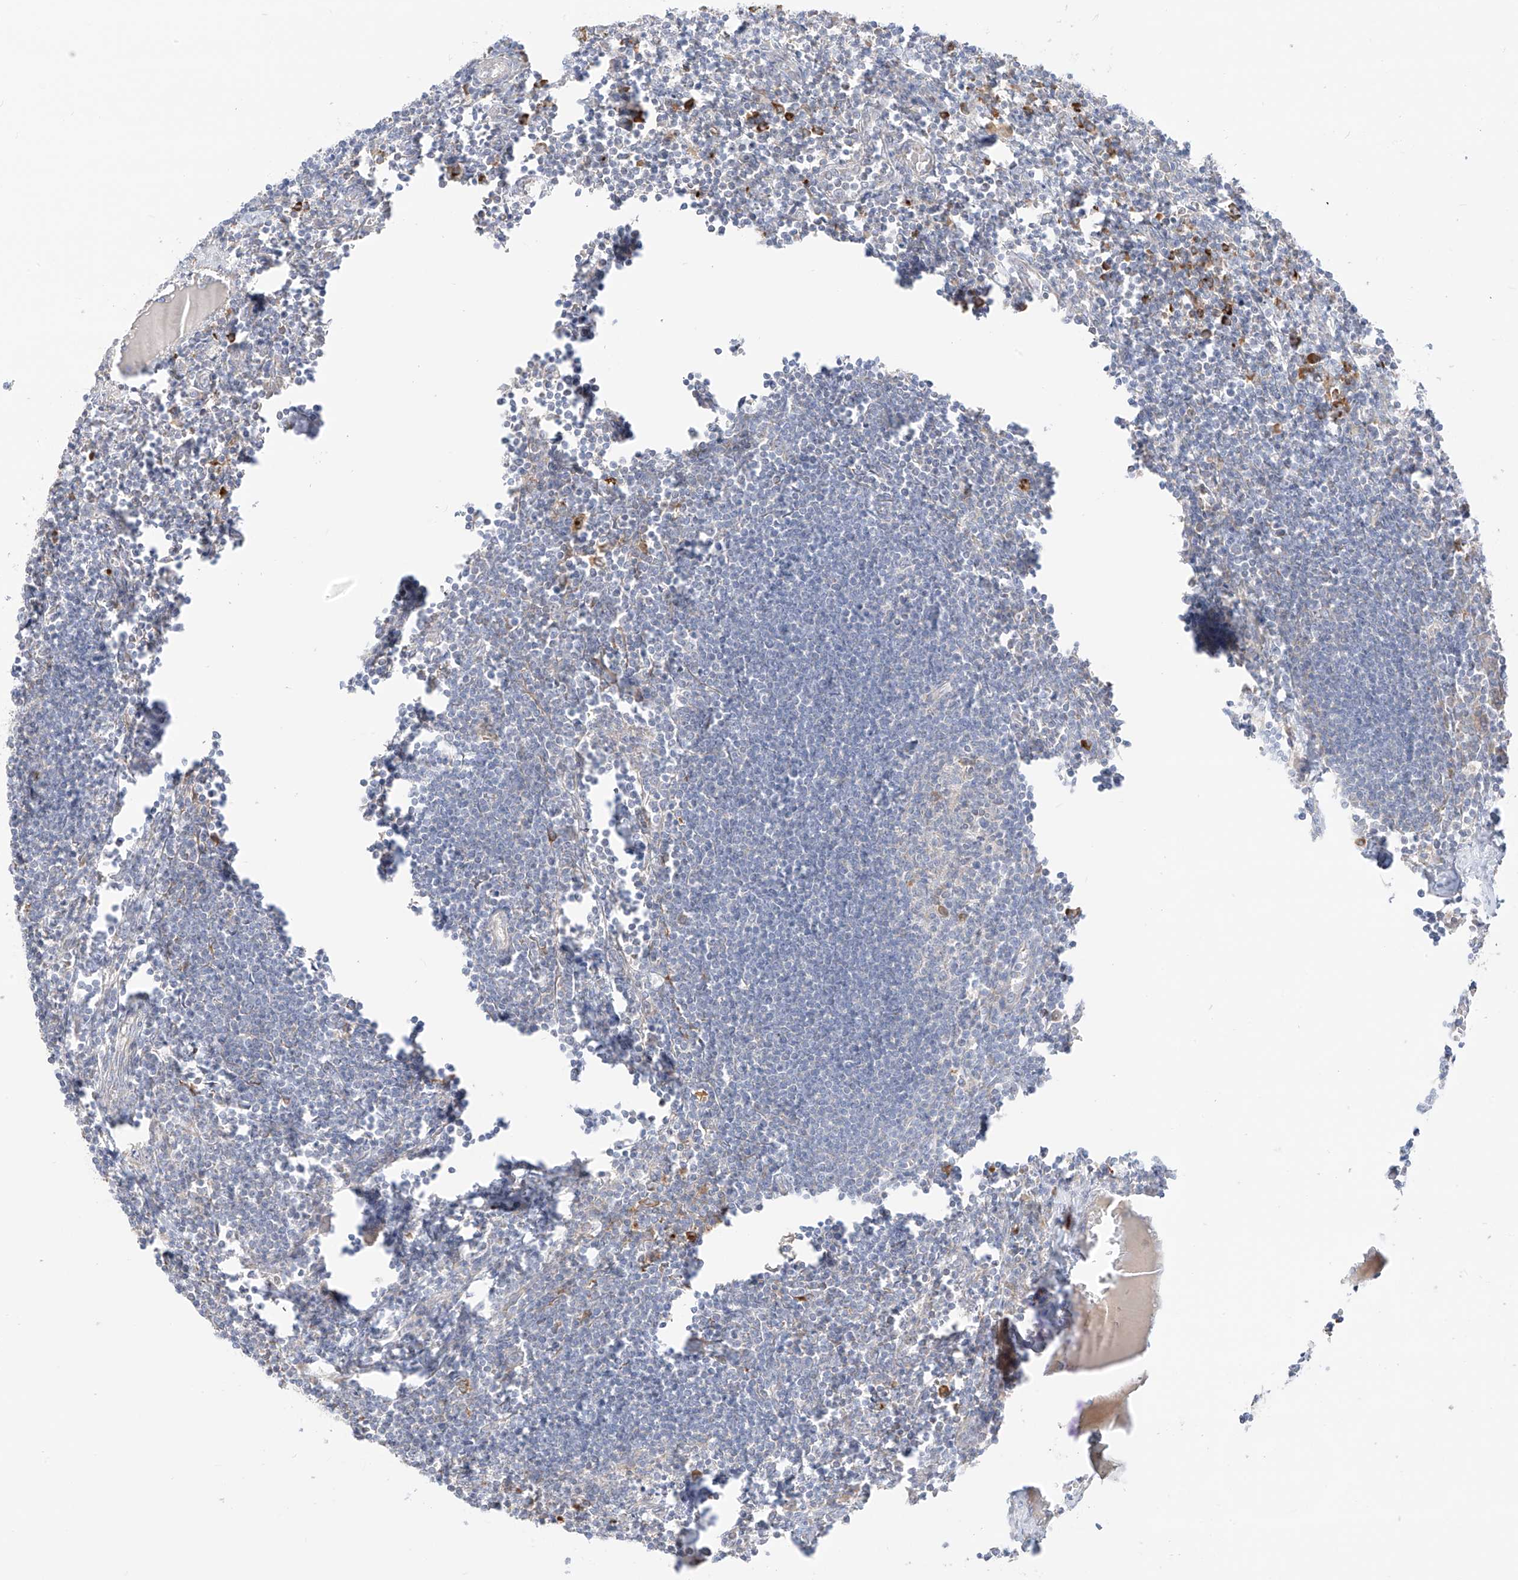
{"staining": {"intensity": "negative", "quantity": "none", "location": "none"}, "tissue": "lymph node", "cell_type": "Germinal center cells", "image_type": "normal", "snomed": [{"axis": "morphology", "description": "Normal tissue, NOS"}, {"axis": "morphology", "description": "Malignant melanoma, Metastatic site"}, {"axis": "topography", "description": "Lymph node"}], "caption": "There is no significant staining in germinal center cells of lymph node. The staining was performed using DAB (3,3'-diaminobenzidine) to visualize the protein expression in brown, while the nuclei were stained in blue with hematoxylin (Magnification: 20x).", "gene": "SYTL3", "patient": {"sex": "male", "age": 41}}